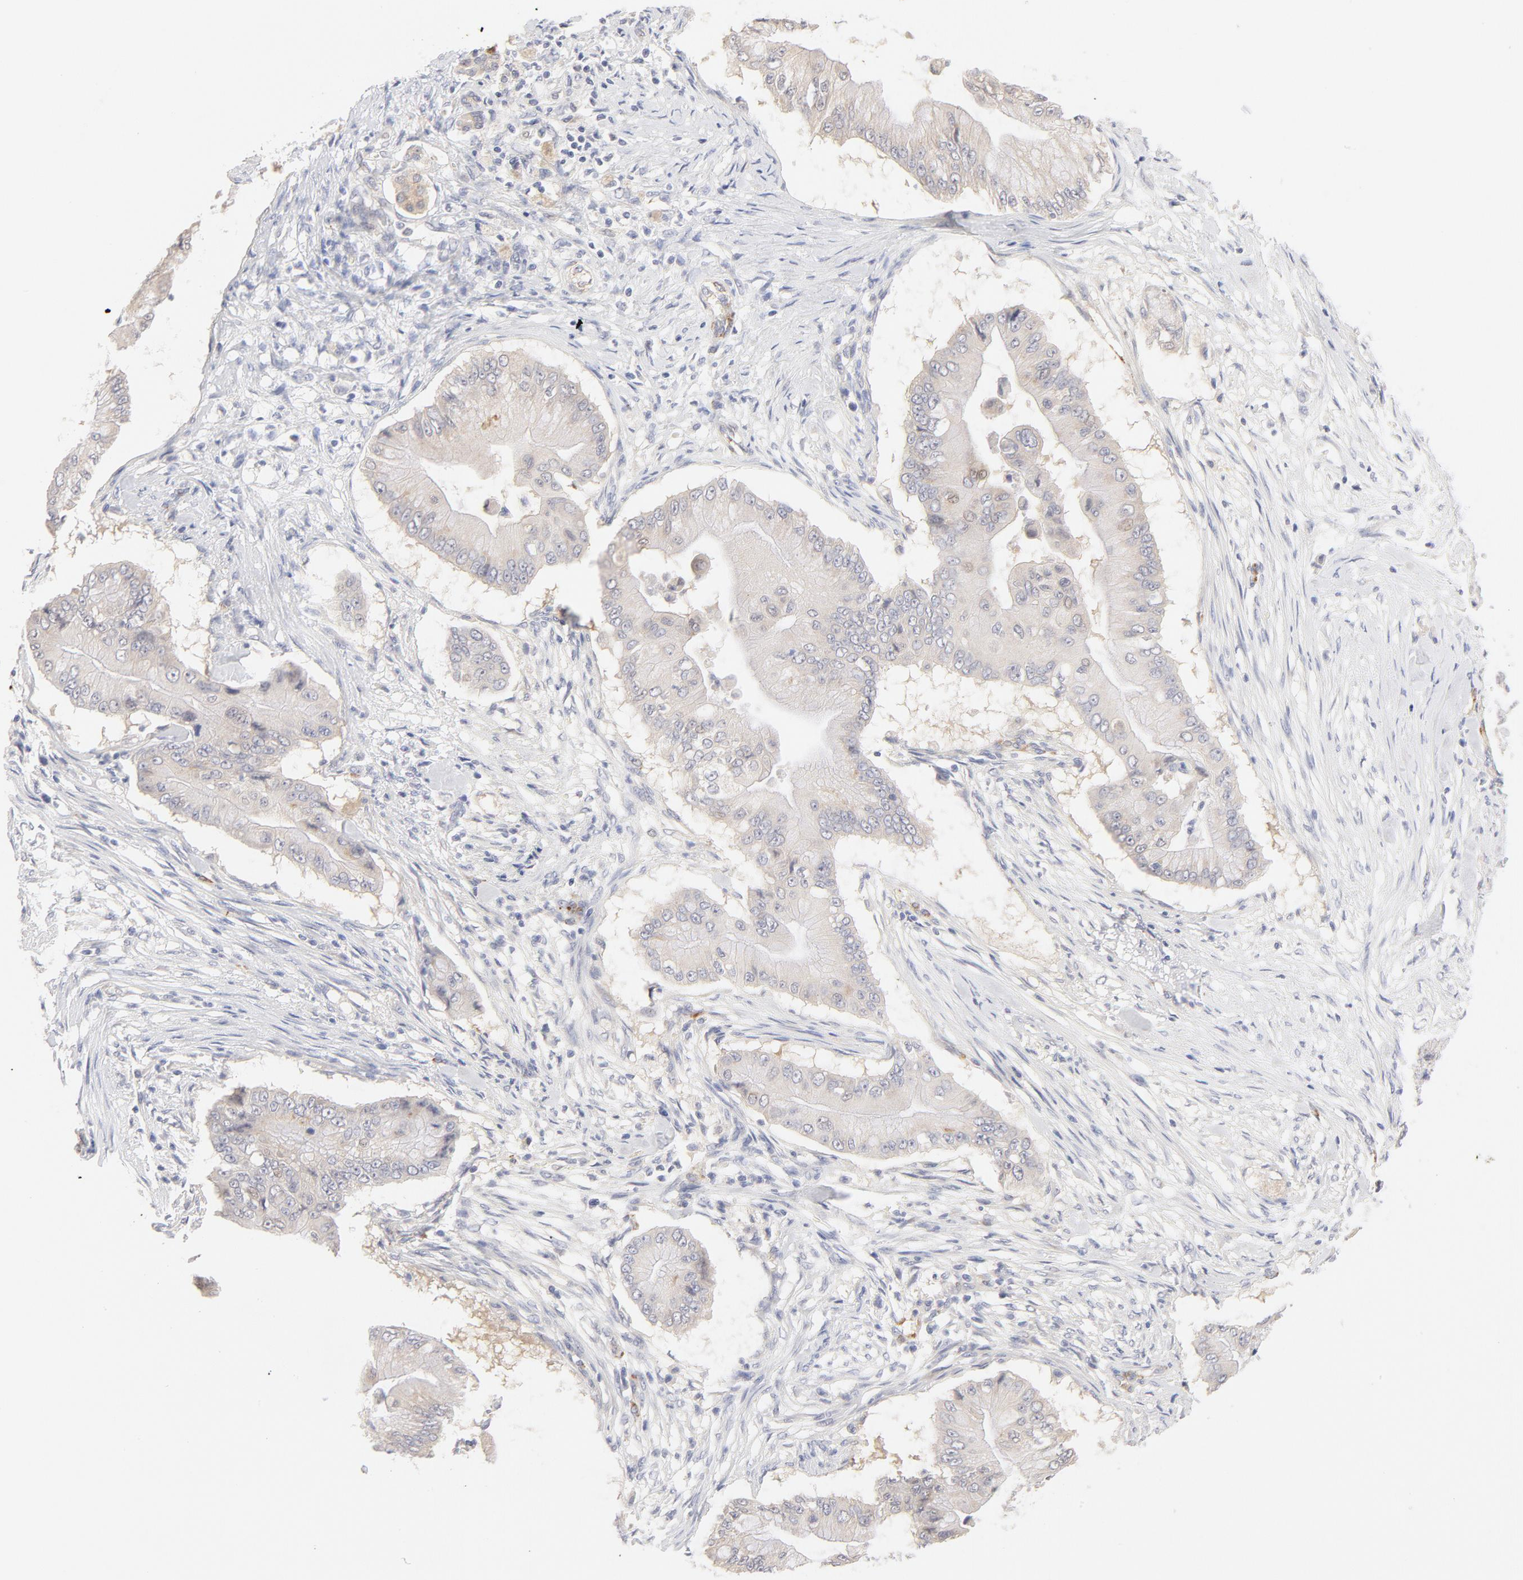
{"staining": {"intensity": "weak", "quantity": "<25%", "location": "cytoplasmic/membranous"}, "tissue": "pancreatic cancer", "cell_type": "Tumor cells", "image_type": "cancer", "snomed": [{"axis": "morphology", "description": "Adenocarcinoma, NOS"}, {"axis": "topography", "description": "Pancreas"}], "caption": "IHC of human pancreatic adenocarcinoma reveals no expression in tumor cells. The staining was performed using DAB to visualize the protein expression in brown, while the nuclei were stained in blue with hematoxylin (Magnification: 20x).", "gene": "NKX2-2", "patient": {"sex": "male", "age": 62}}